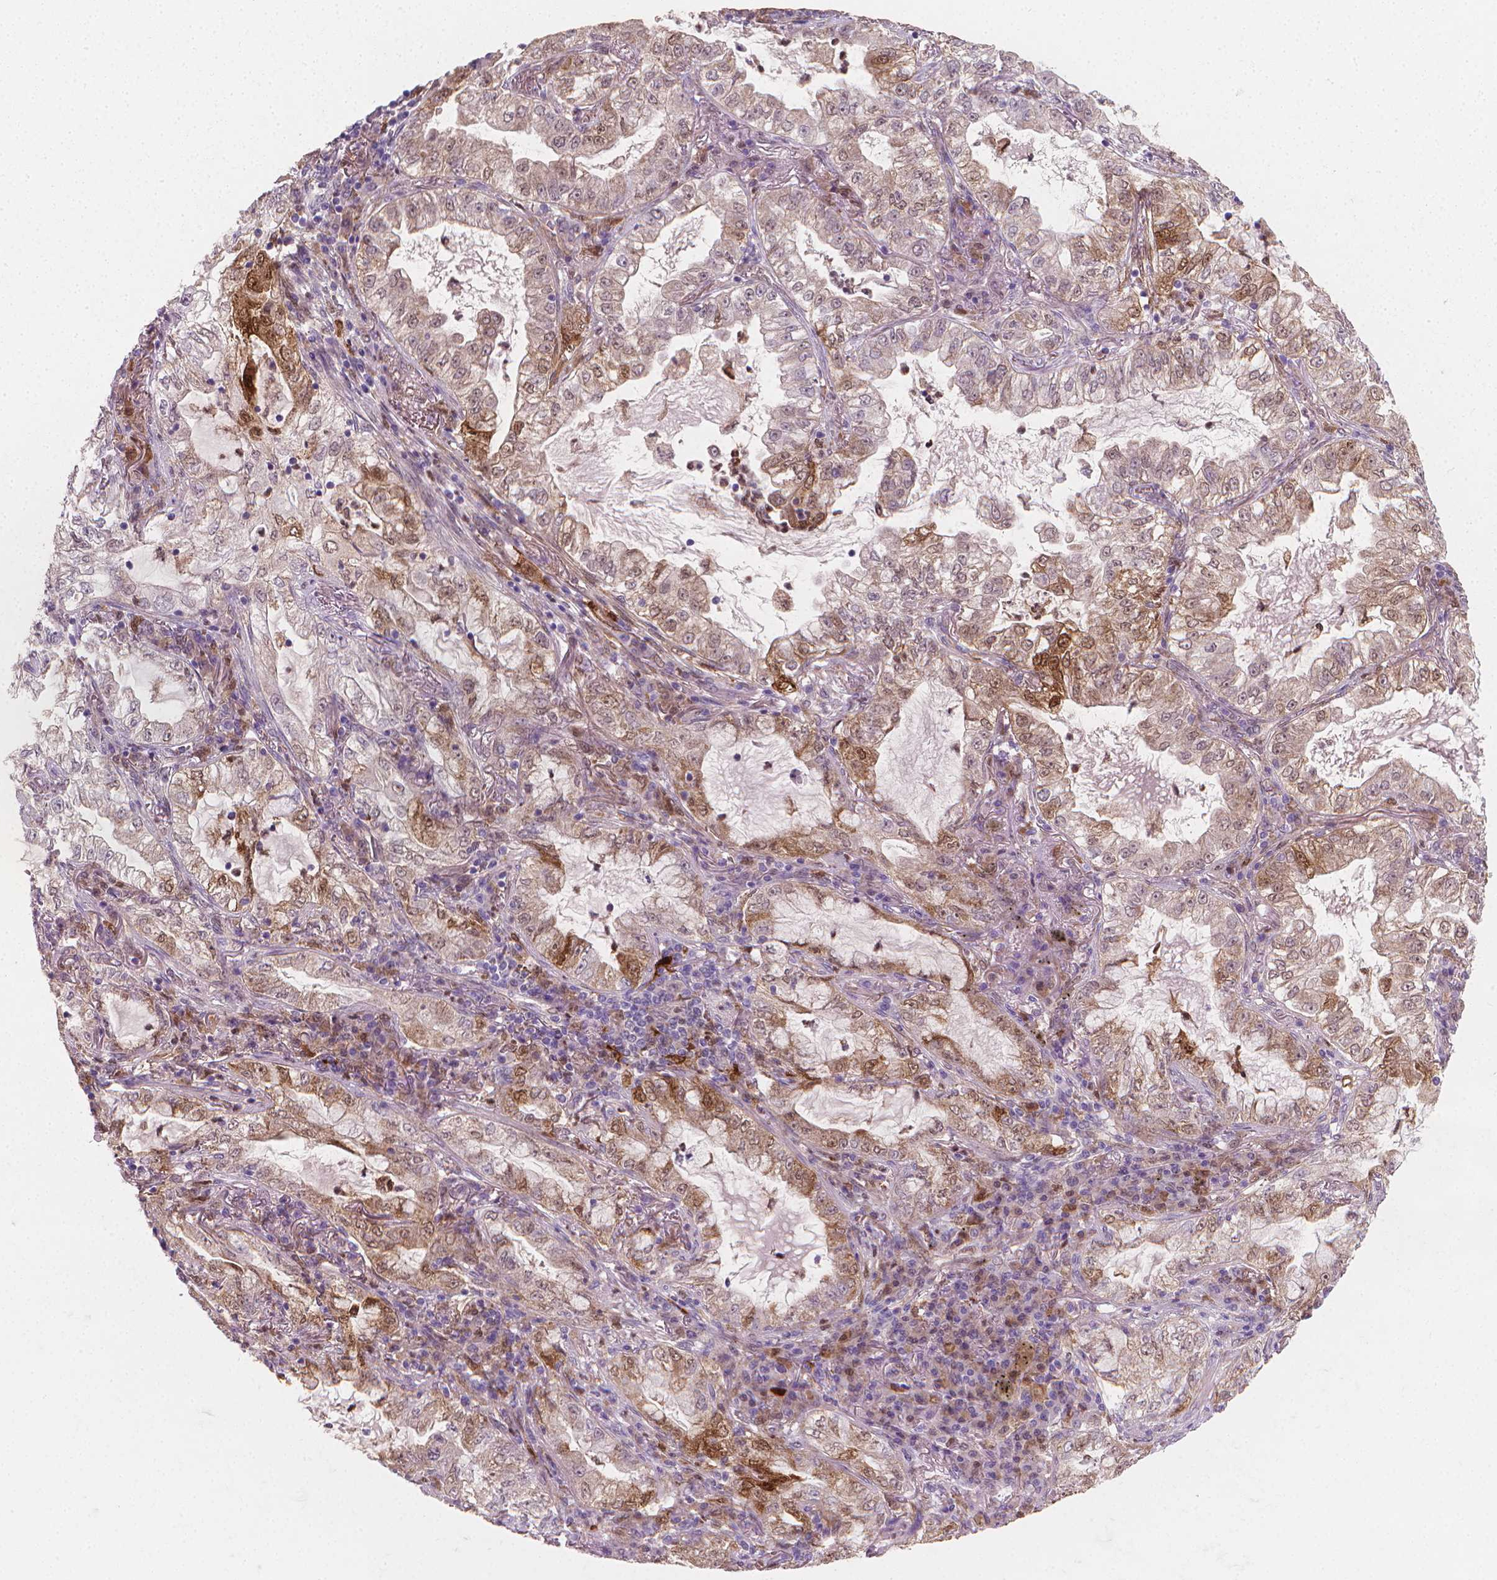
{"staining": {"intensity": "moderate", "quantity": "25%-75%", "location": "cytoplasmic/membranous,nuclear"}, "tissue": "lung cancer", "cell_type": "Tumor cells", "image_type": "cancer", "snomed": [{"axis": "morphology", "description": "Adenocarcinoma, NOS"}, {"axis": "topography", "description": "Lung"}], "caption": "This is a photomicrograph of IHC staining of lung adenocarcinoma, which shows moderate positivity in the cytoplasmic/membranous and nuclear of tumor cells.", "gene": "TNFAIP2", "patient": {"sex": "female", "age": 73}}